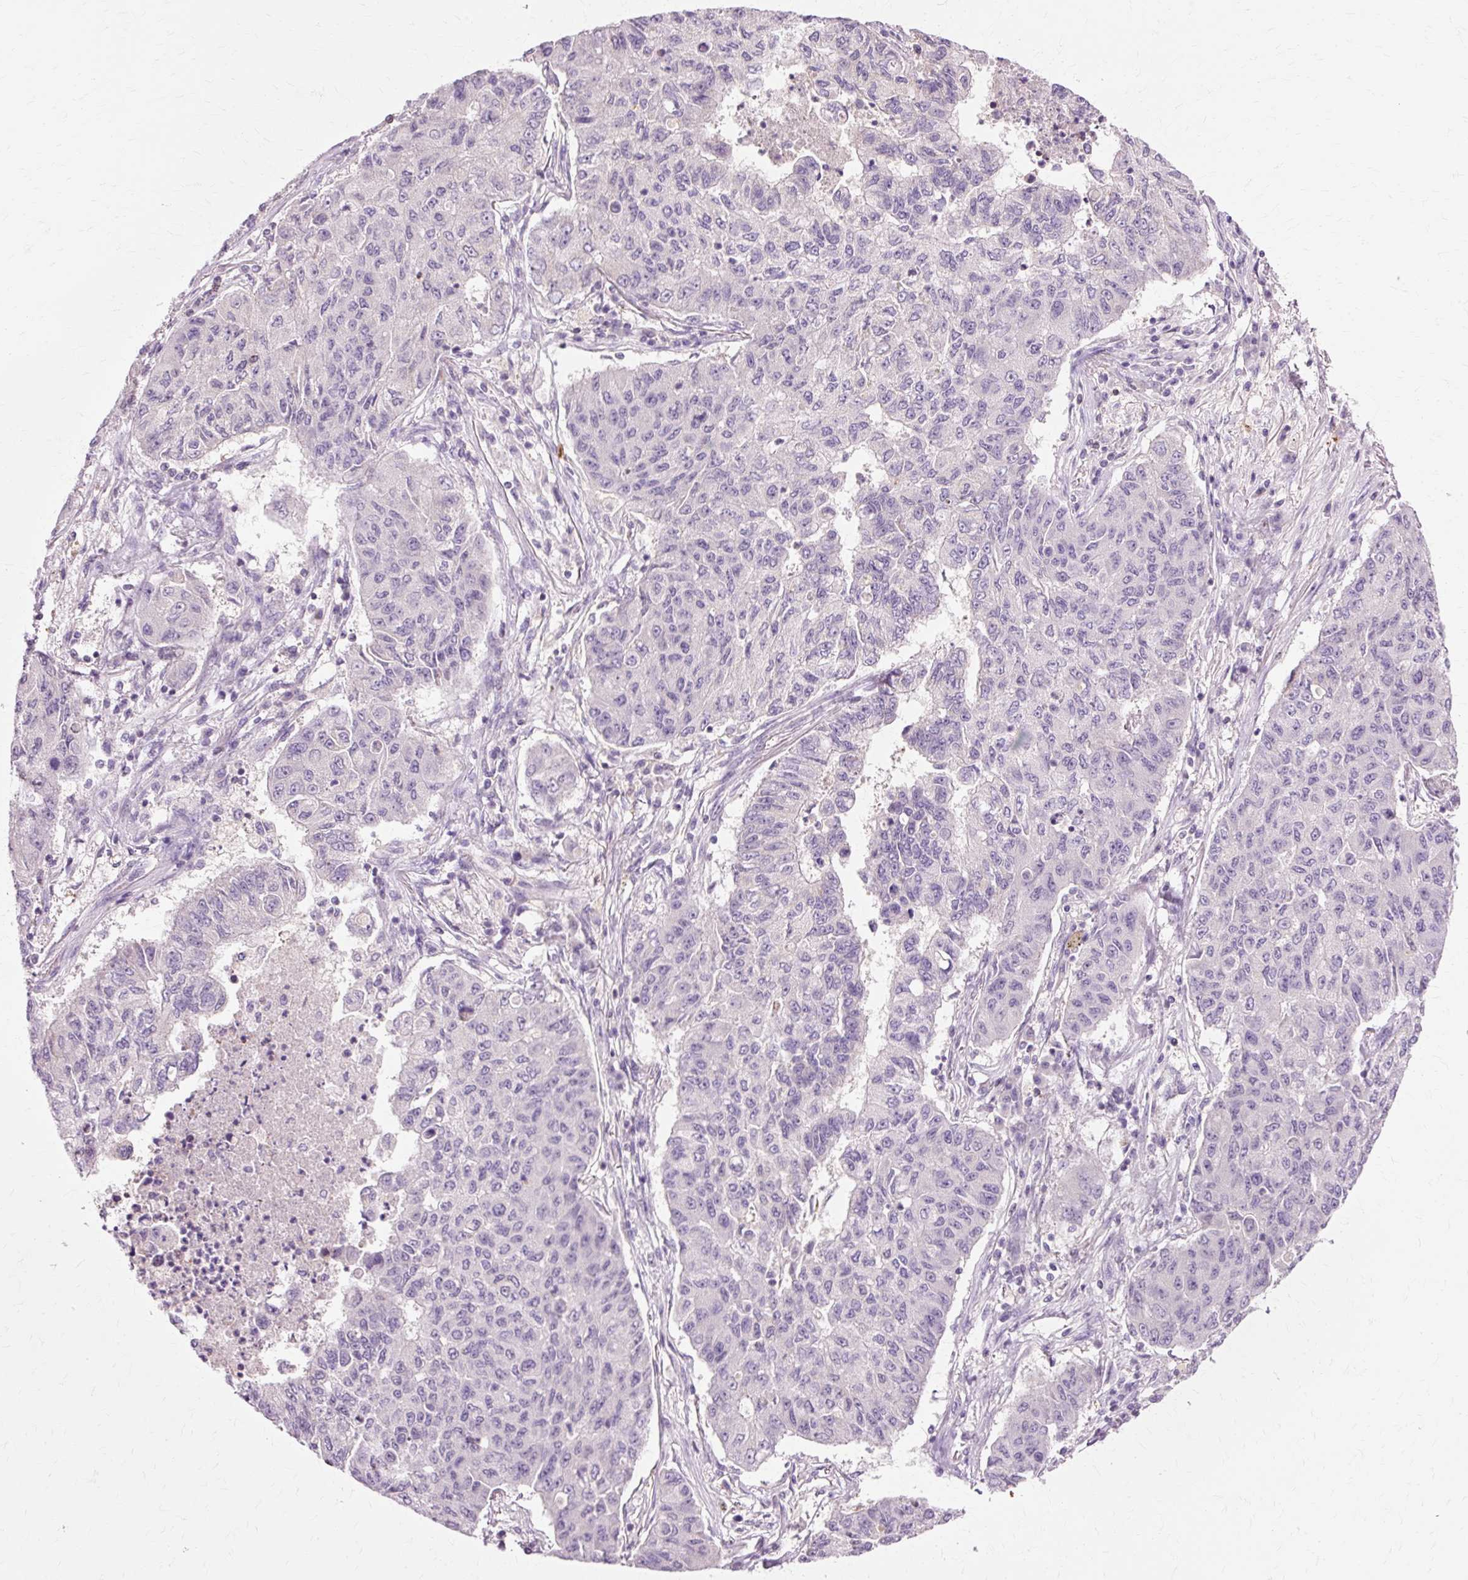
{"staining": {"intensity": "negative", "quantity": "none", "location": "none"}, "tissue": "lung cancer", "cell_type": "Tumor cells", "image_type": "cancer", "snomed": [{"axis": "morphology", "description": "Squamous cell carcinoma, NOS"}, {"axis": "topography", "description": "Lung"}], "caption": "Human lung cancer (squamous cell carcinoma) stained for a protein using IHC reveals no positivity in tumor cells.", "gene": "VN1R2", "patient": {"sex": "male", "age": 74}}